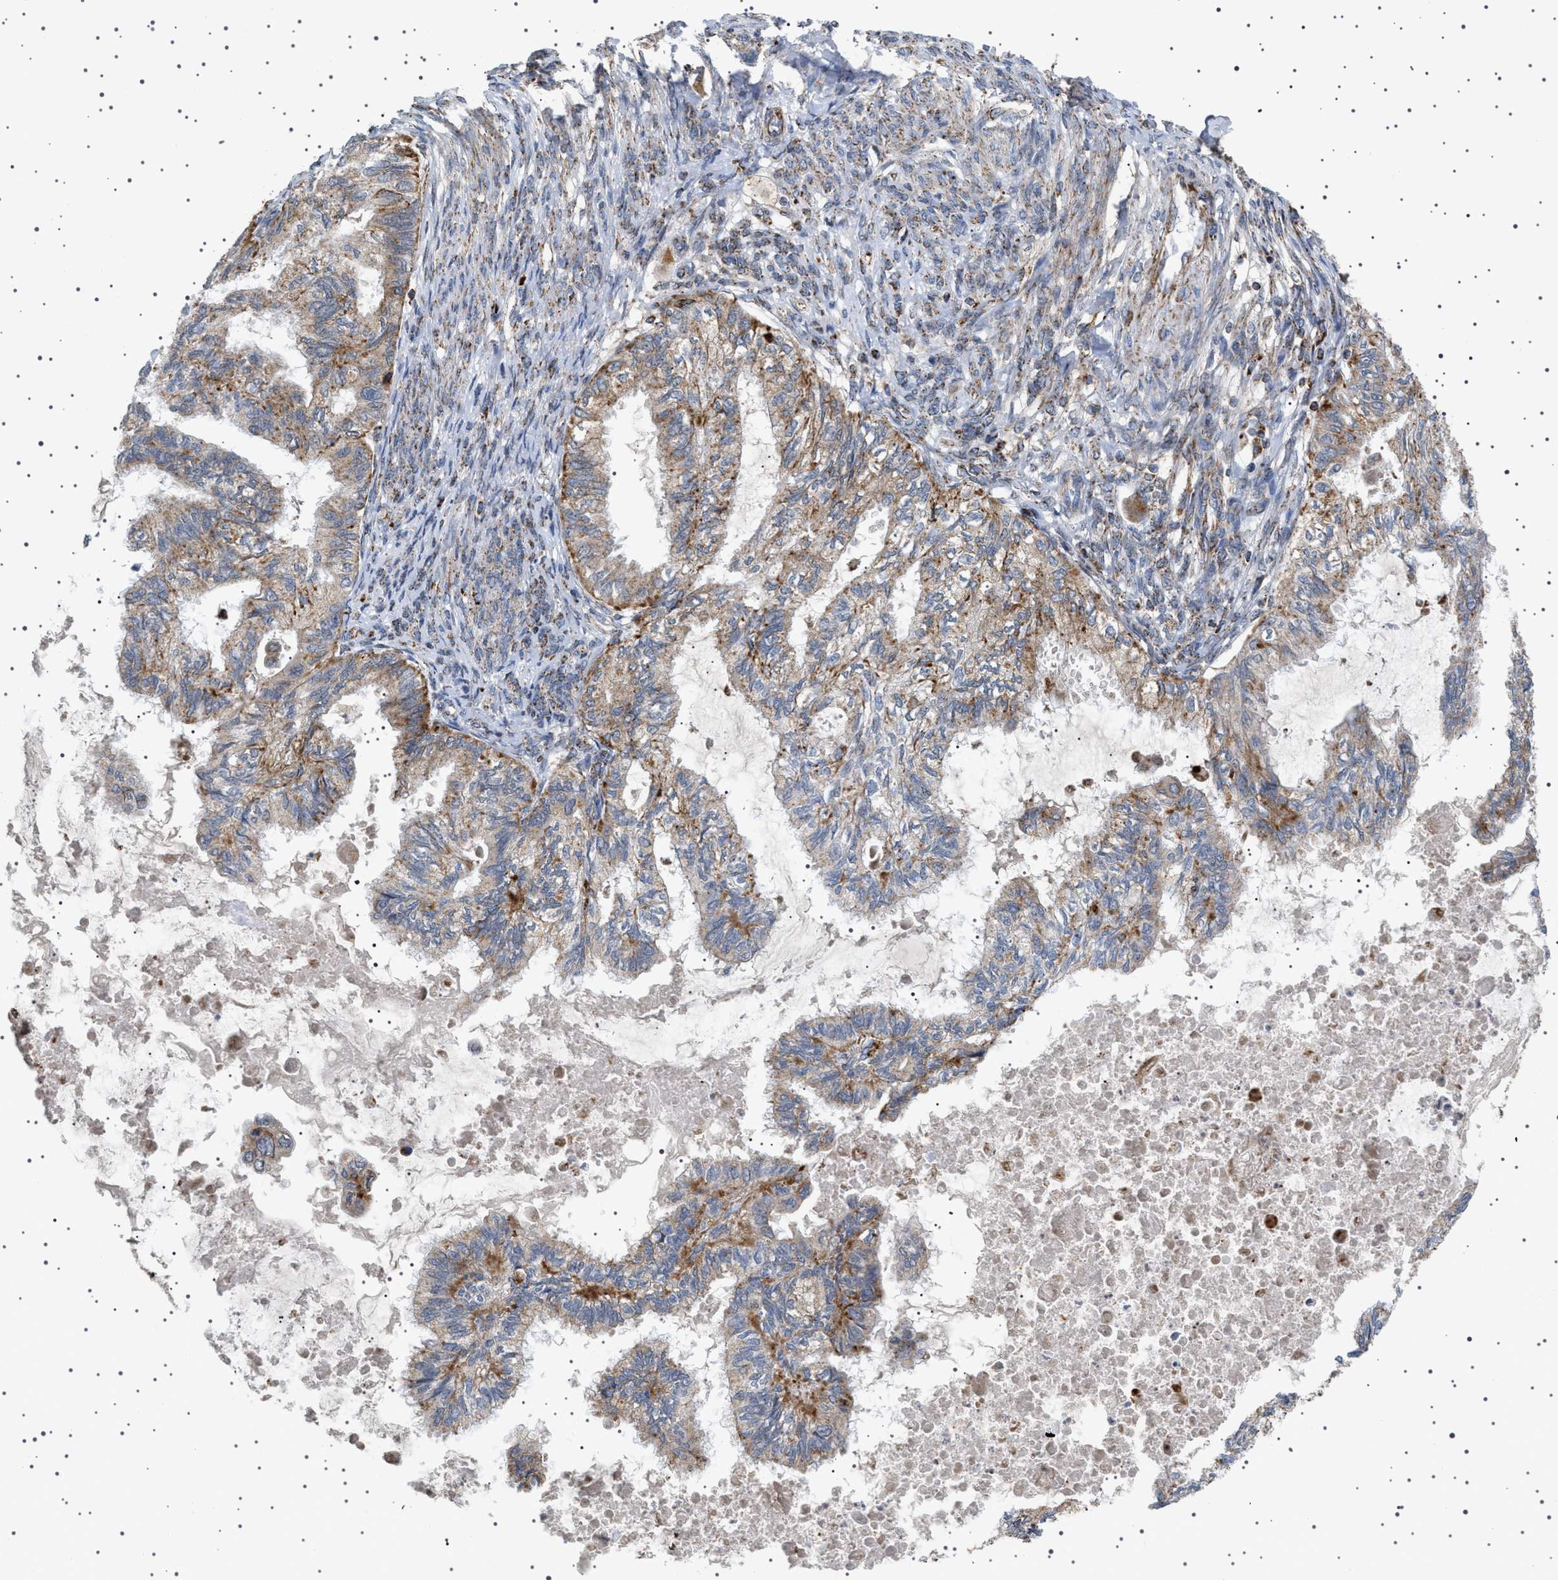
{"staining": {"intensity": "weak", "quantity": ">75%", "location": "cytoplasmic/membranous"}, "tissue": "cervical cancer", "cell_type": "Tumor cells", "image_type": "cancer", "snomed": [{"axis": "morphology", "description": "Normal tissue, NOS"}, {"axis": "morphology", "description": "Adenocarcinoma, NOS"}, {"axis": "topography", "description": "Cervix"}, {"axis": "topography", "description": "Endometrium"}], "caption": "Human cervical adenocarcinoma stained for a protein (brown) exhibits weak cytoplasmic/membranous positive expression in approximately >75% of tumor cells.", "gene": "UBXN8", "patient": {"sex": "female", "age": 86}}